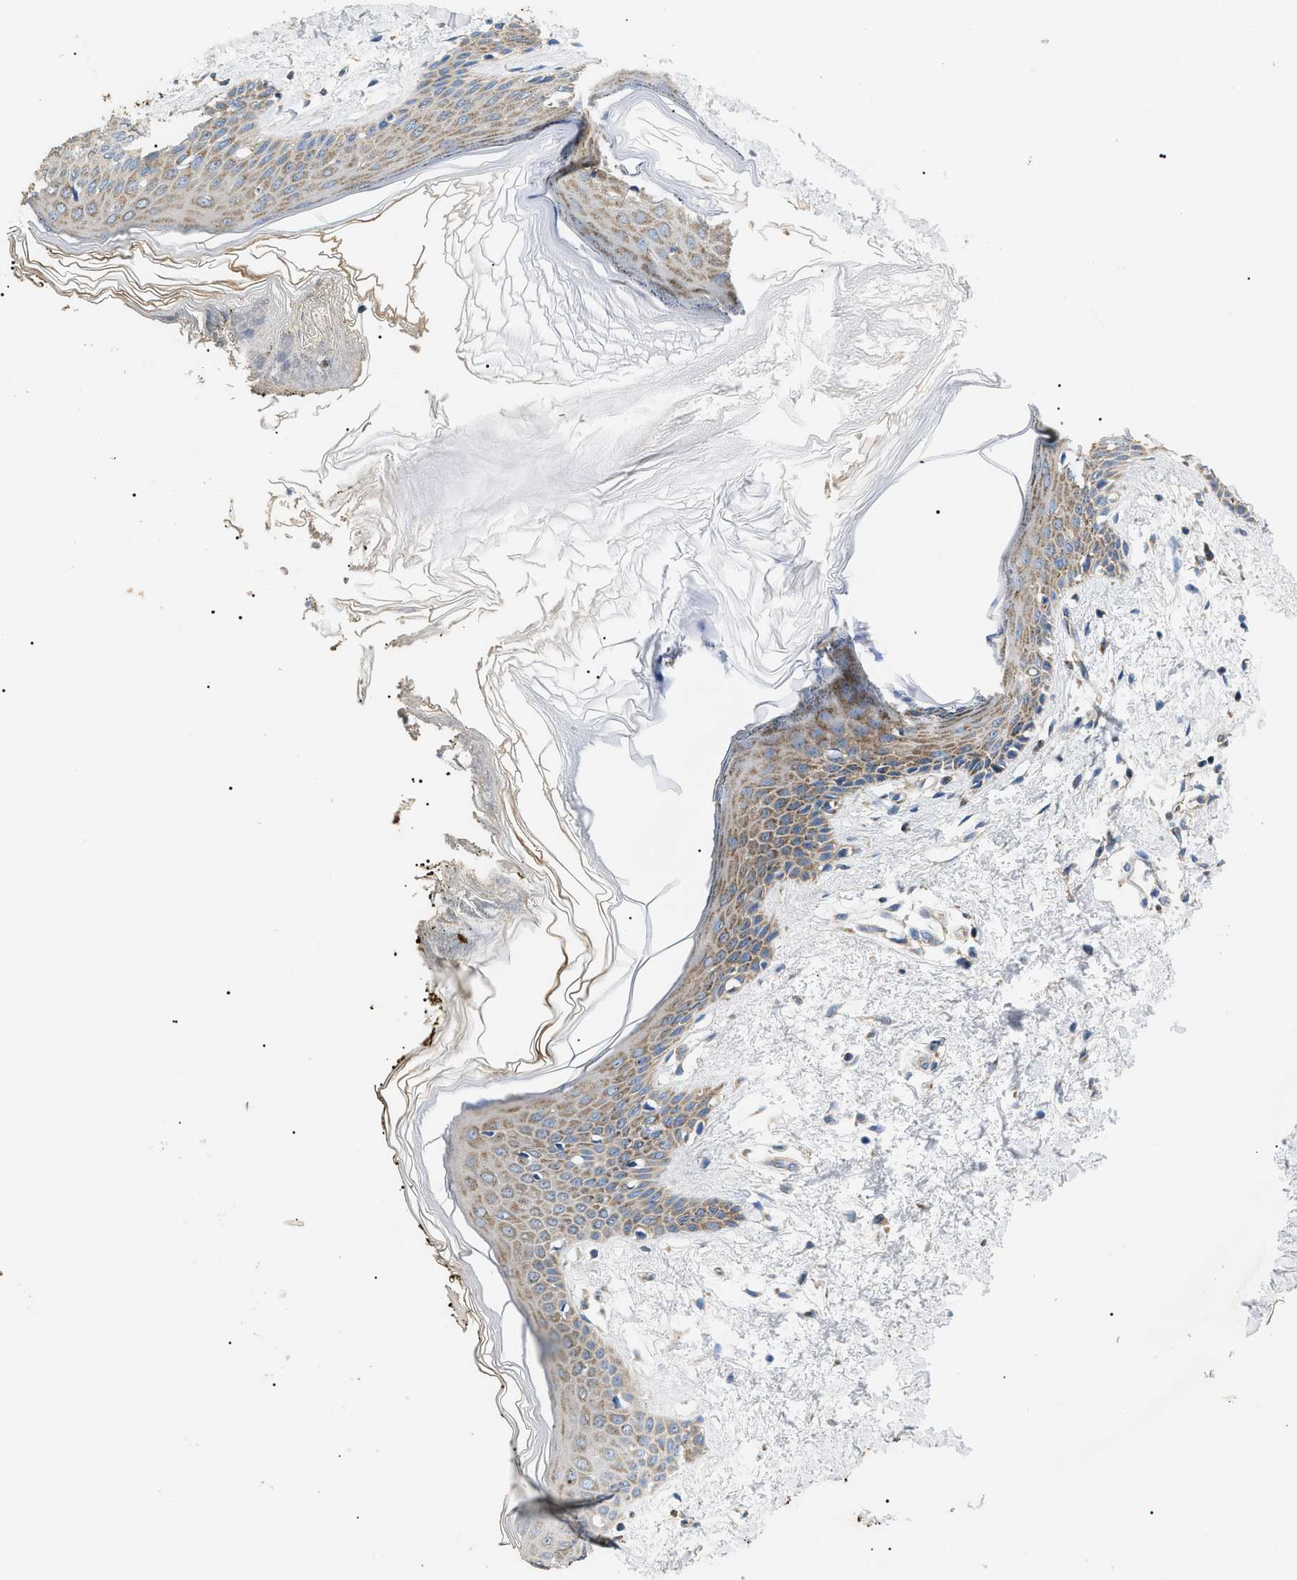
{"staining": {"intensity": "negative", "quantity": "none", "location": "none"}, "tissue": "skin", "cell_type": "Fibroblasts", "image_type": "normal", "snomed": [{"axis": "morphology", "description": "Normal tissue, NOS"}, {"axis": "topography", "description": "Skin"}], "caption": "An immunohistochemistry (IHC) micrograph of benign skin is shown. There is no staining in fibroblasts of skin. (Stains: DAB IHC with hematoxylin counter stain, Microscopy: brightfield microscopy at high magnification).", "gene": "TOMM6", "patient": {"sex": "male", "age": 53}}